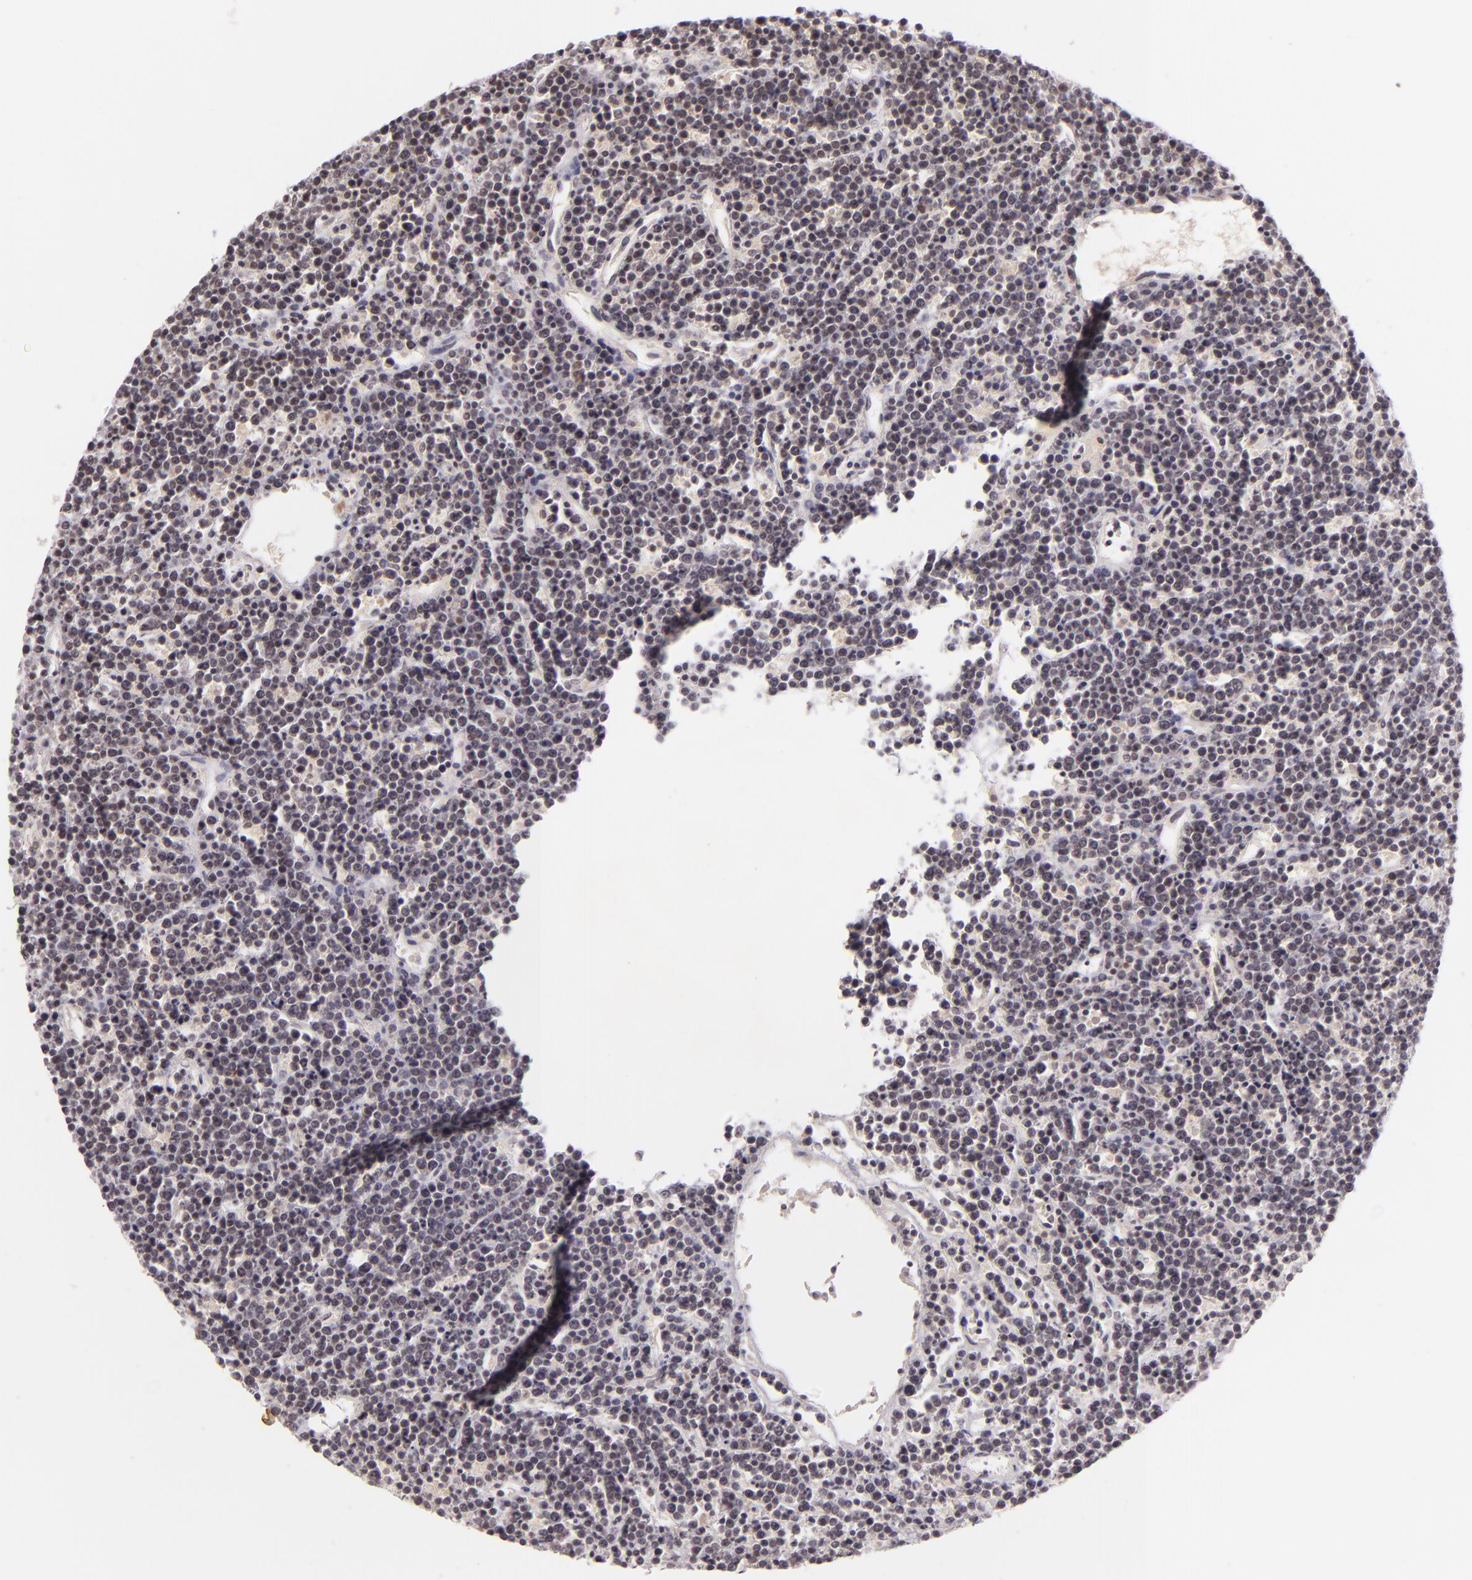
{"staining": {"intensity": "weak", "quantity": "<25%", "location": "cytoplasmic/membranous"}, "tissue": "lymphoma", "cell_type": "Tumor cells", "image_type": "cancer", "snomed": [{"axis": "morphology", "description": "Malignant lymphoma, non-Hodgkin's type, High grade"}, {"axis": "topography", "description": "Ovary"}], "caption": "Tumor cells are negative for protein expression in human high-grade malignant lymphoma, non-Hodgkin's type.", "gene": "CASP8", "patient": {"sex": "female", "age": 56}}